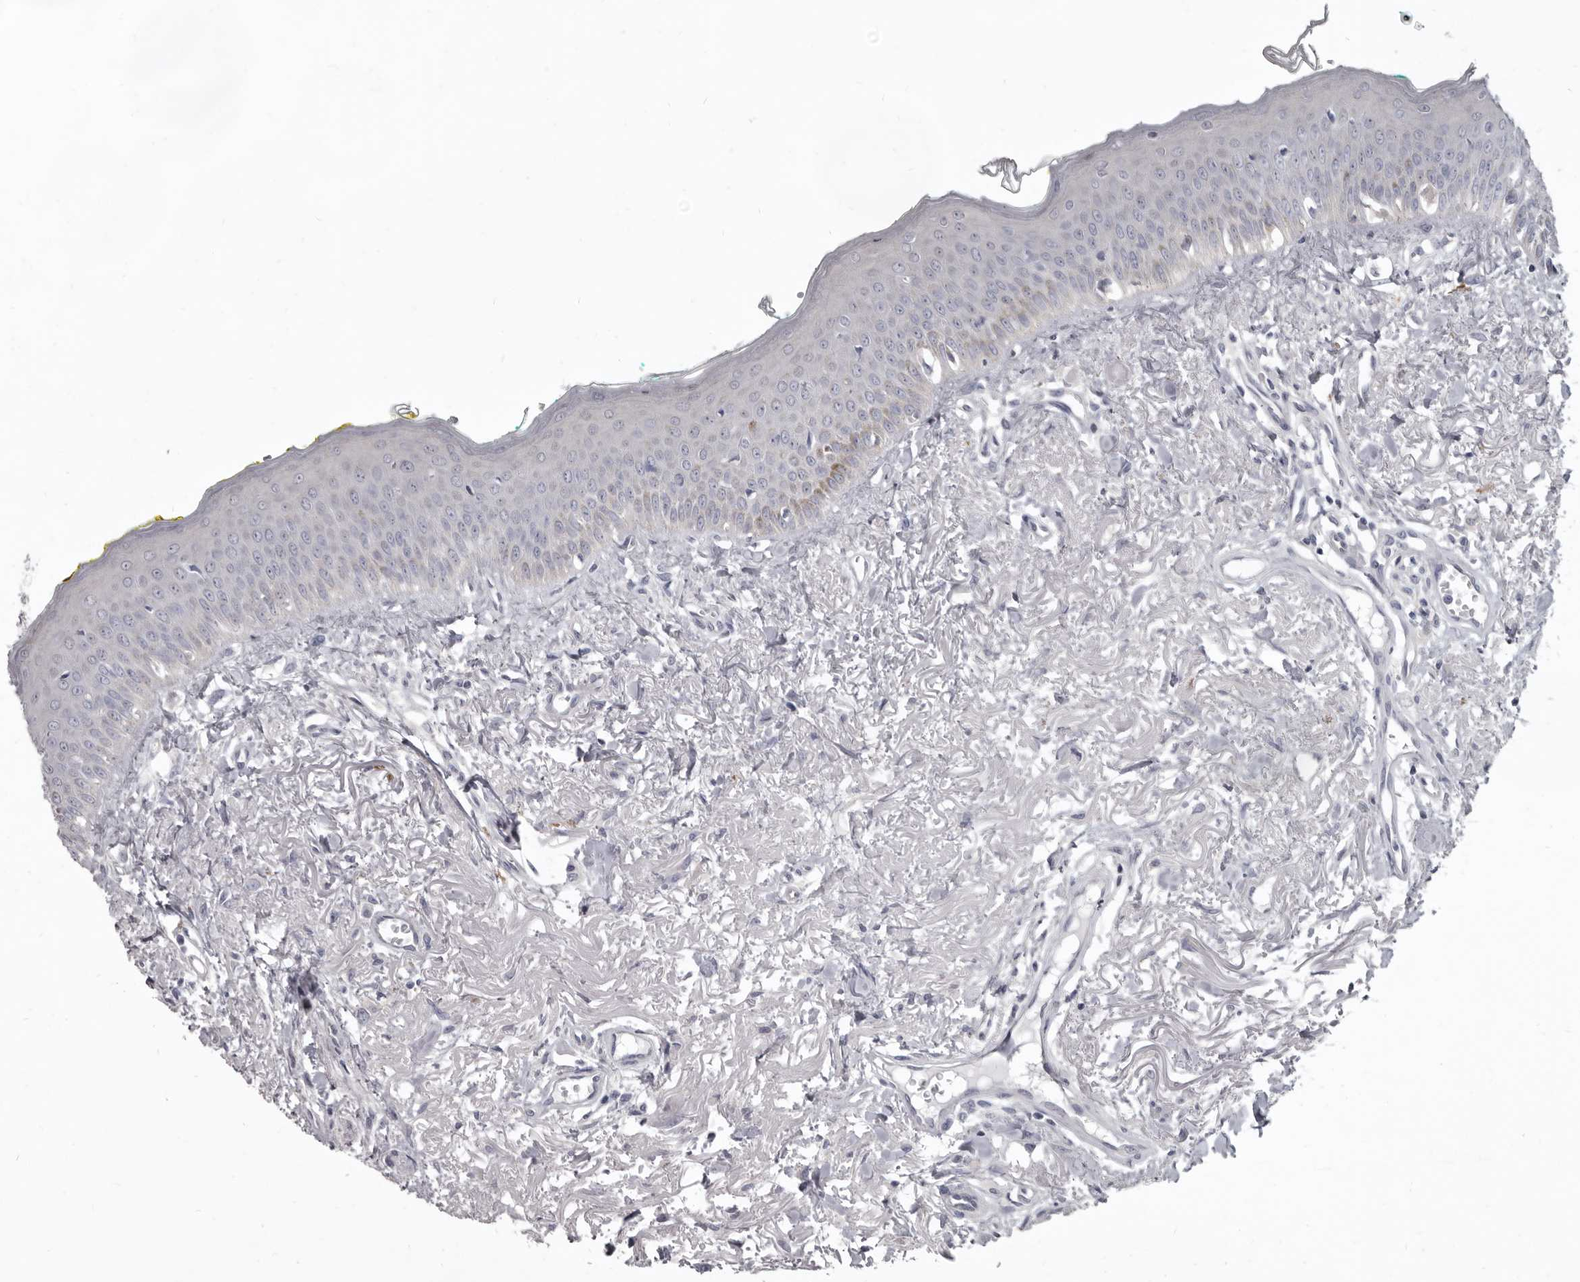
{"staining": {"intensity": "weak", "quantity": "<25%", "location": "cytoplasmic/membranous"}, "tissue": "oral mucosa", "cell_type": "Squamous epithelial cells", "image_type": "normal", "snomed": [{"axis": "morphology", "description": "Normal tissue, NOS"}, {"axis": "topography", "description": "Oral tissue"}], "caption": "DAB (3,3'-diaminobenzidine) immunohistochemical staining of unremarkable human oral mucosa displays no significant positivity in squamous epithelial cells.", "gene": "GSK3B", "patient": {"sex": "female", "age": 70}}